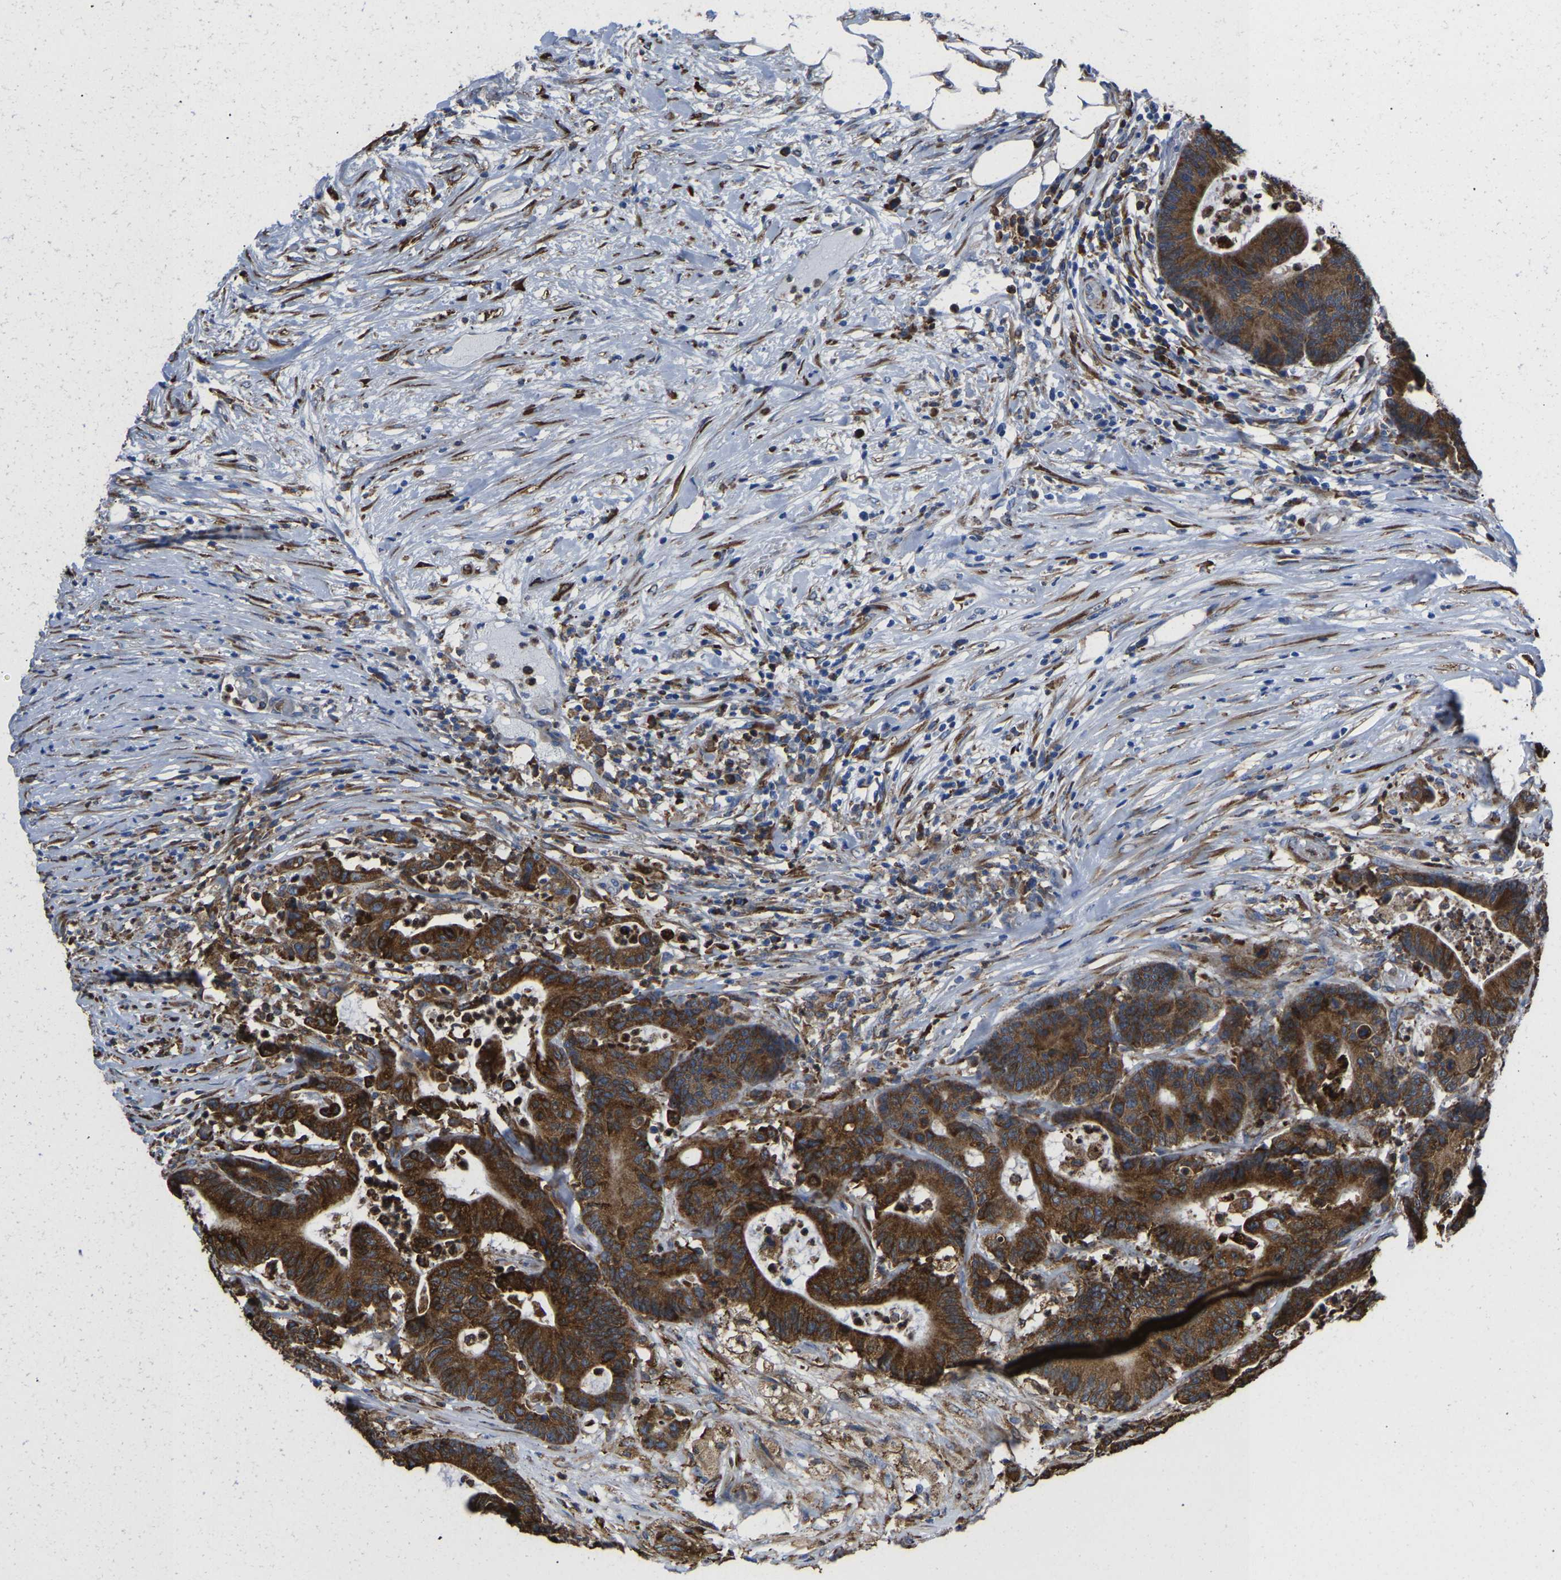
{"staining": {"intensity": "strong", "quantity": ">75%", "location": "cytoplasmic/membranous"}, "tissue": "colorectal cancer", "cell_type": "Tumor cells", "image_type": "cancer", "snomed": [{"axis": "morphology", "description": "Adenocarcinoma, NOS"}, {"axis": "topography", "description": "Colon"}], "caption": "DAB immunohistochemical staining of colorectal cancer exhibits strong cytoplasmic/membranous protein expression in approximately >75% of tumor cells.", "gene": "P4HB", "patient": {"sex": "female", "age": 84}}